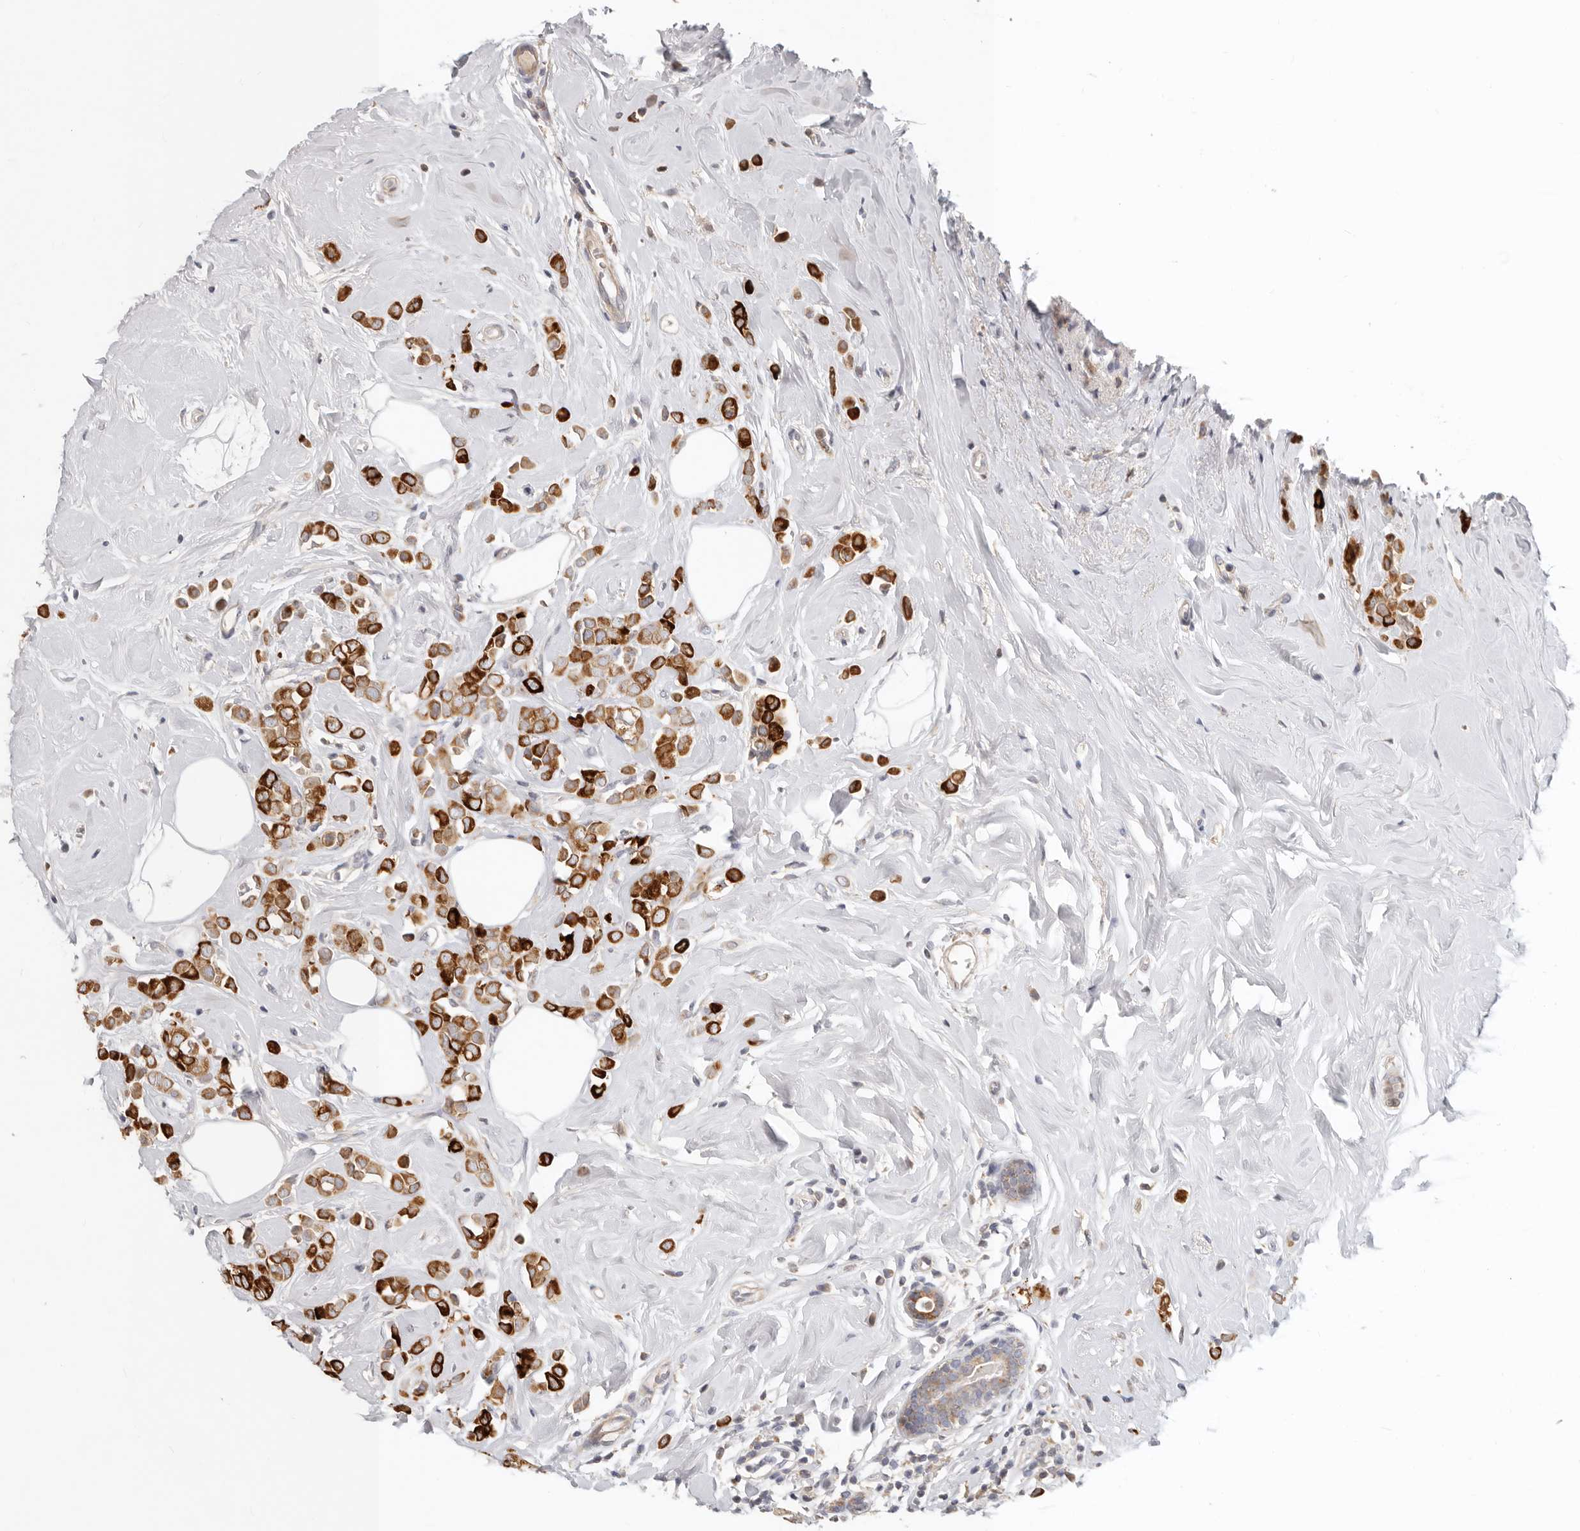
{"staining": {"intensity": "strong", "quantity": ">75%", "location": "cytoplasmic/membranous"}, "tissue": "breast cancer", "cell_type": "Tumor cells", "image_type": "cancer", "snomed": [{"axis": "morphology", "description": "Lobular carcinoma"}, {"axis": "topography", "description": "Breast"}], "caption": "A histopathology image showing strong cytoplasmic/membranous expression in approximately >75% of tumor cells in breast cancer (lobular carcinoma), as visualized by brown immunohistochemical staining.", "gene": "TFB2M", "patient": {"sex": "female", "age": 47}}